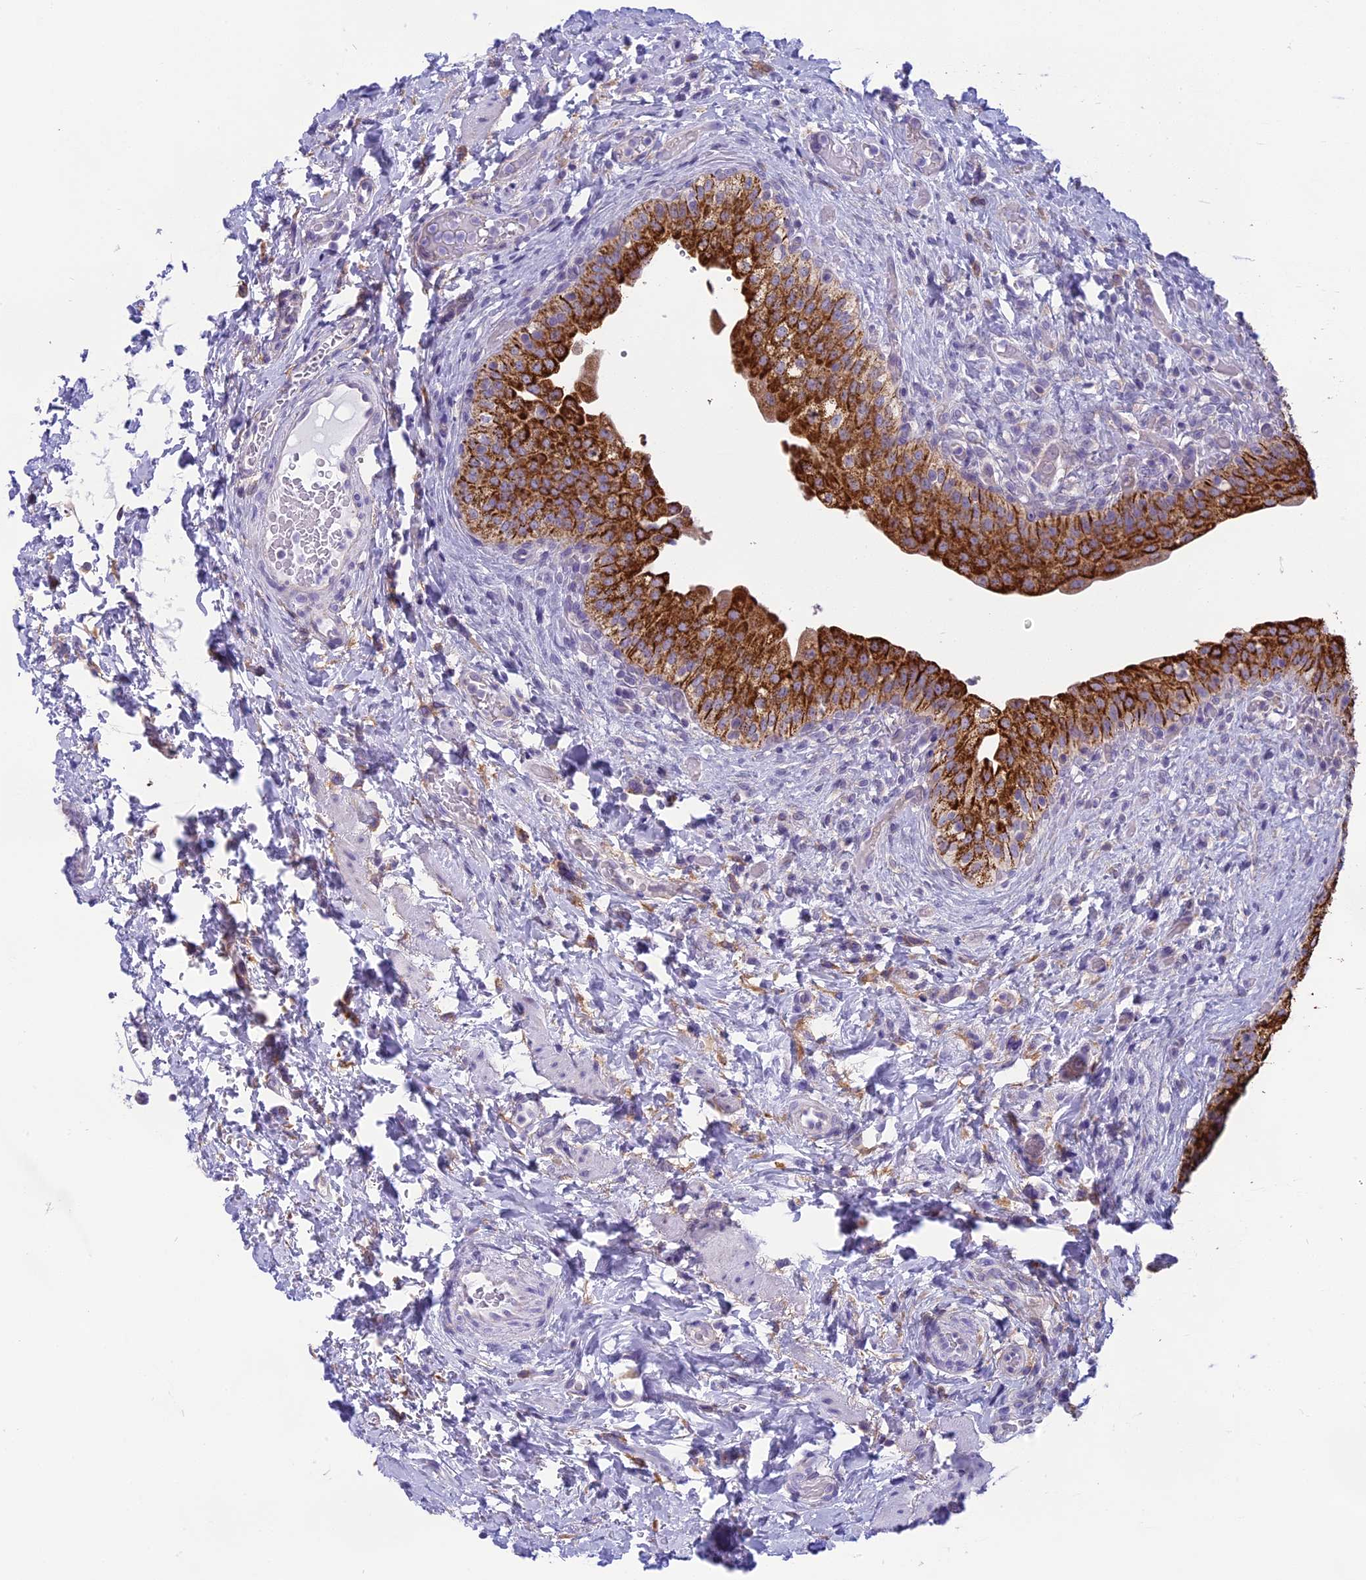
{"staining": {"intensity": "strong", "quantity": ">75%", "location": "cytoplasmic/membranous"}, "tissue": "urinary bladder", "cell_type": "Urothelial cells", "image_type": "normal", "snomed": [{"axis": "morphology", "description": "Normal tissue, NOS"}, {"axis": "topography", "description": "Urinary bladder"}], "caption": "Urothelial cells show strong cytoplasmic/membranous expression in approximately >75% of cells in unremarkable urinary bladder. The staining was performed using DAB, with brown indicating positive protein expression. Nuclei are stained blue with hematoxylin.", "gene": "ARHGEF37", "patient": {"sex": "male", "age": 69}}